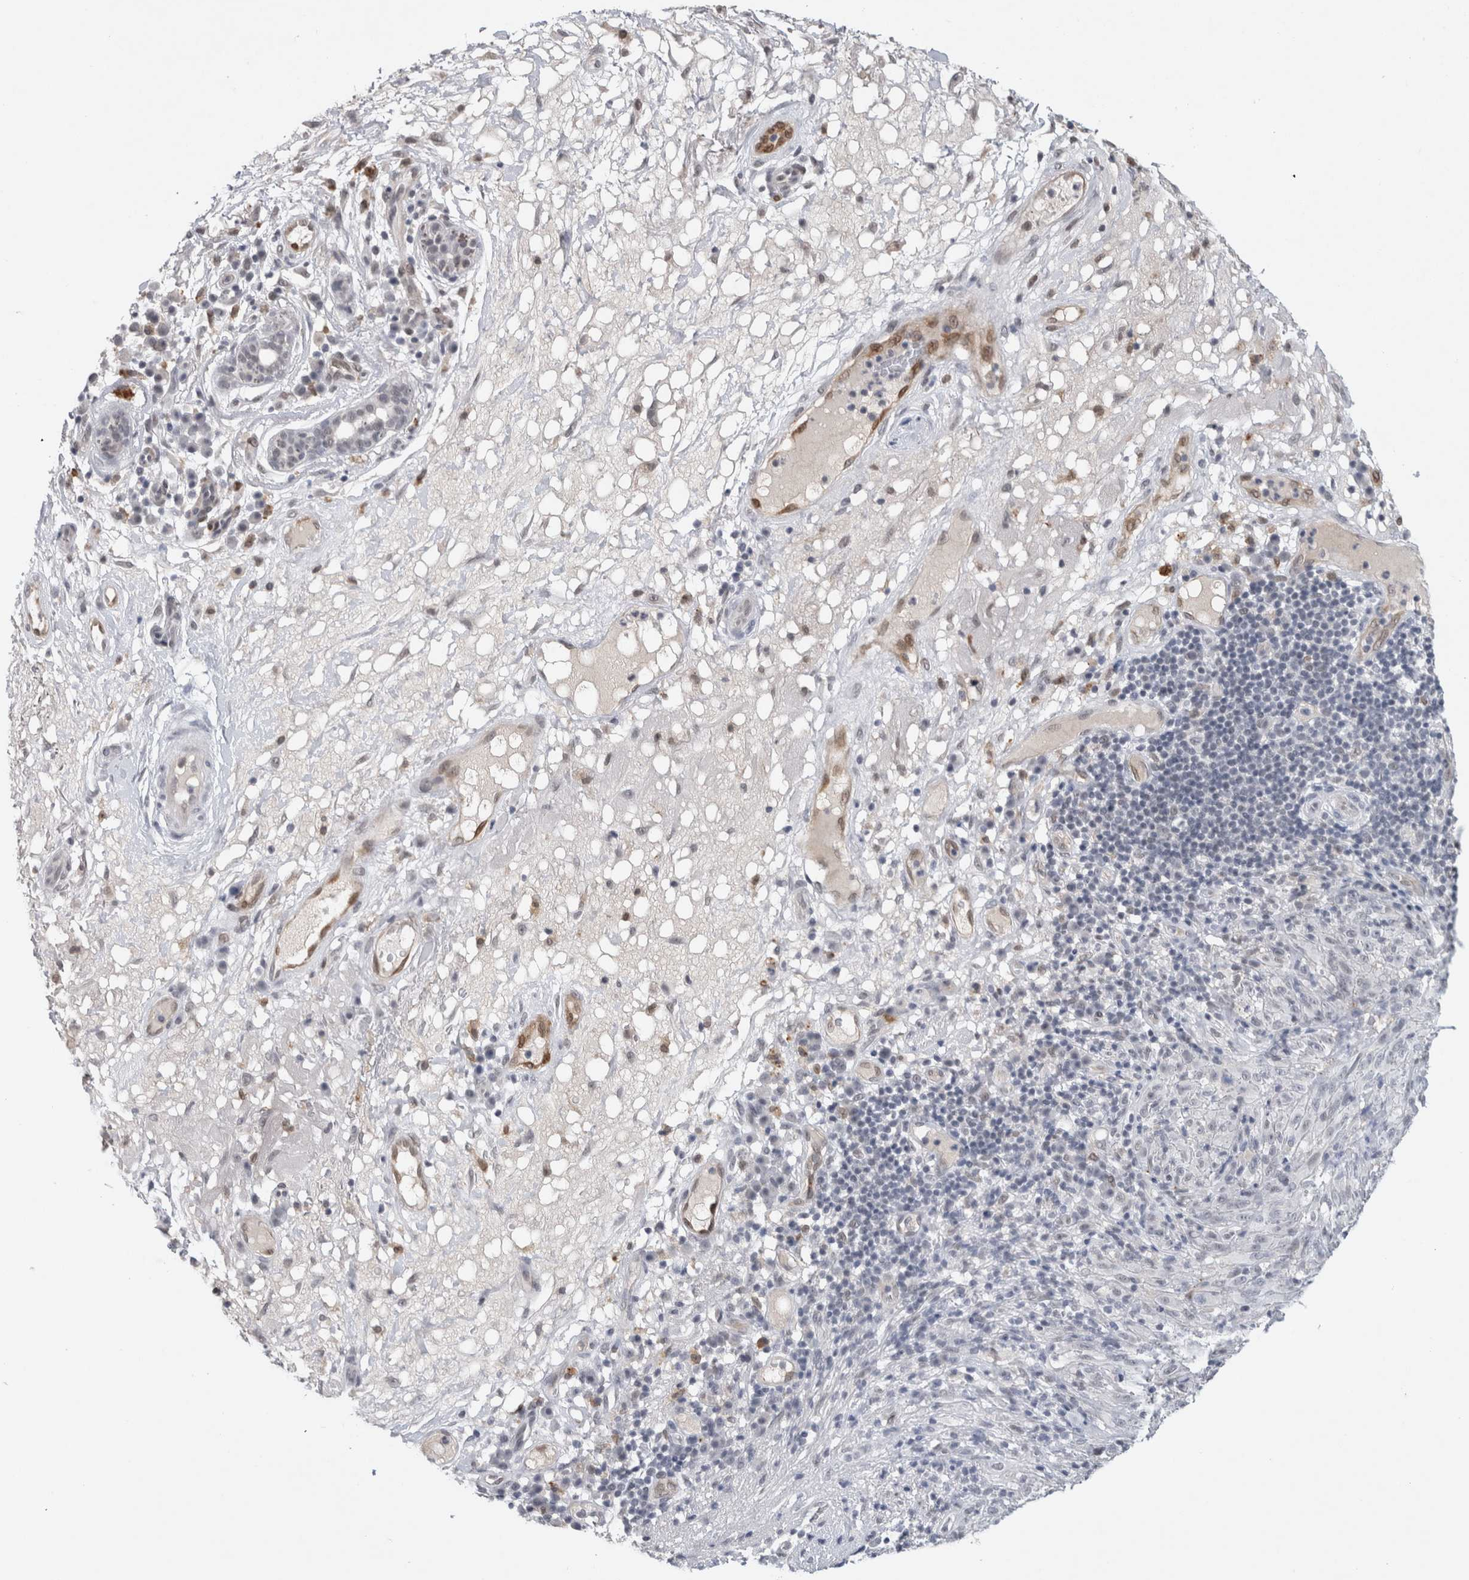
{"staining": {"intensity": "weak", "quantity": "<25%", "location": "nuclear"}, "tissue": "melanoma", "cell_type": "Tumor cells", "image_type": "cancer", "snomed": [{"axis": "morphology", "description": "Malignant melanoma, NOS"}, {"axis": "topography", "description": "Skin of head"}], "caption": "High power microscopy image of an immunohistochemistry histopathology image of malignant melanoma, revealing no significant staining in tumor cells.", "gene": "PRXL2A", "patient": {"sex": "male", "age": 96}}